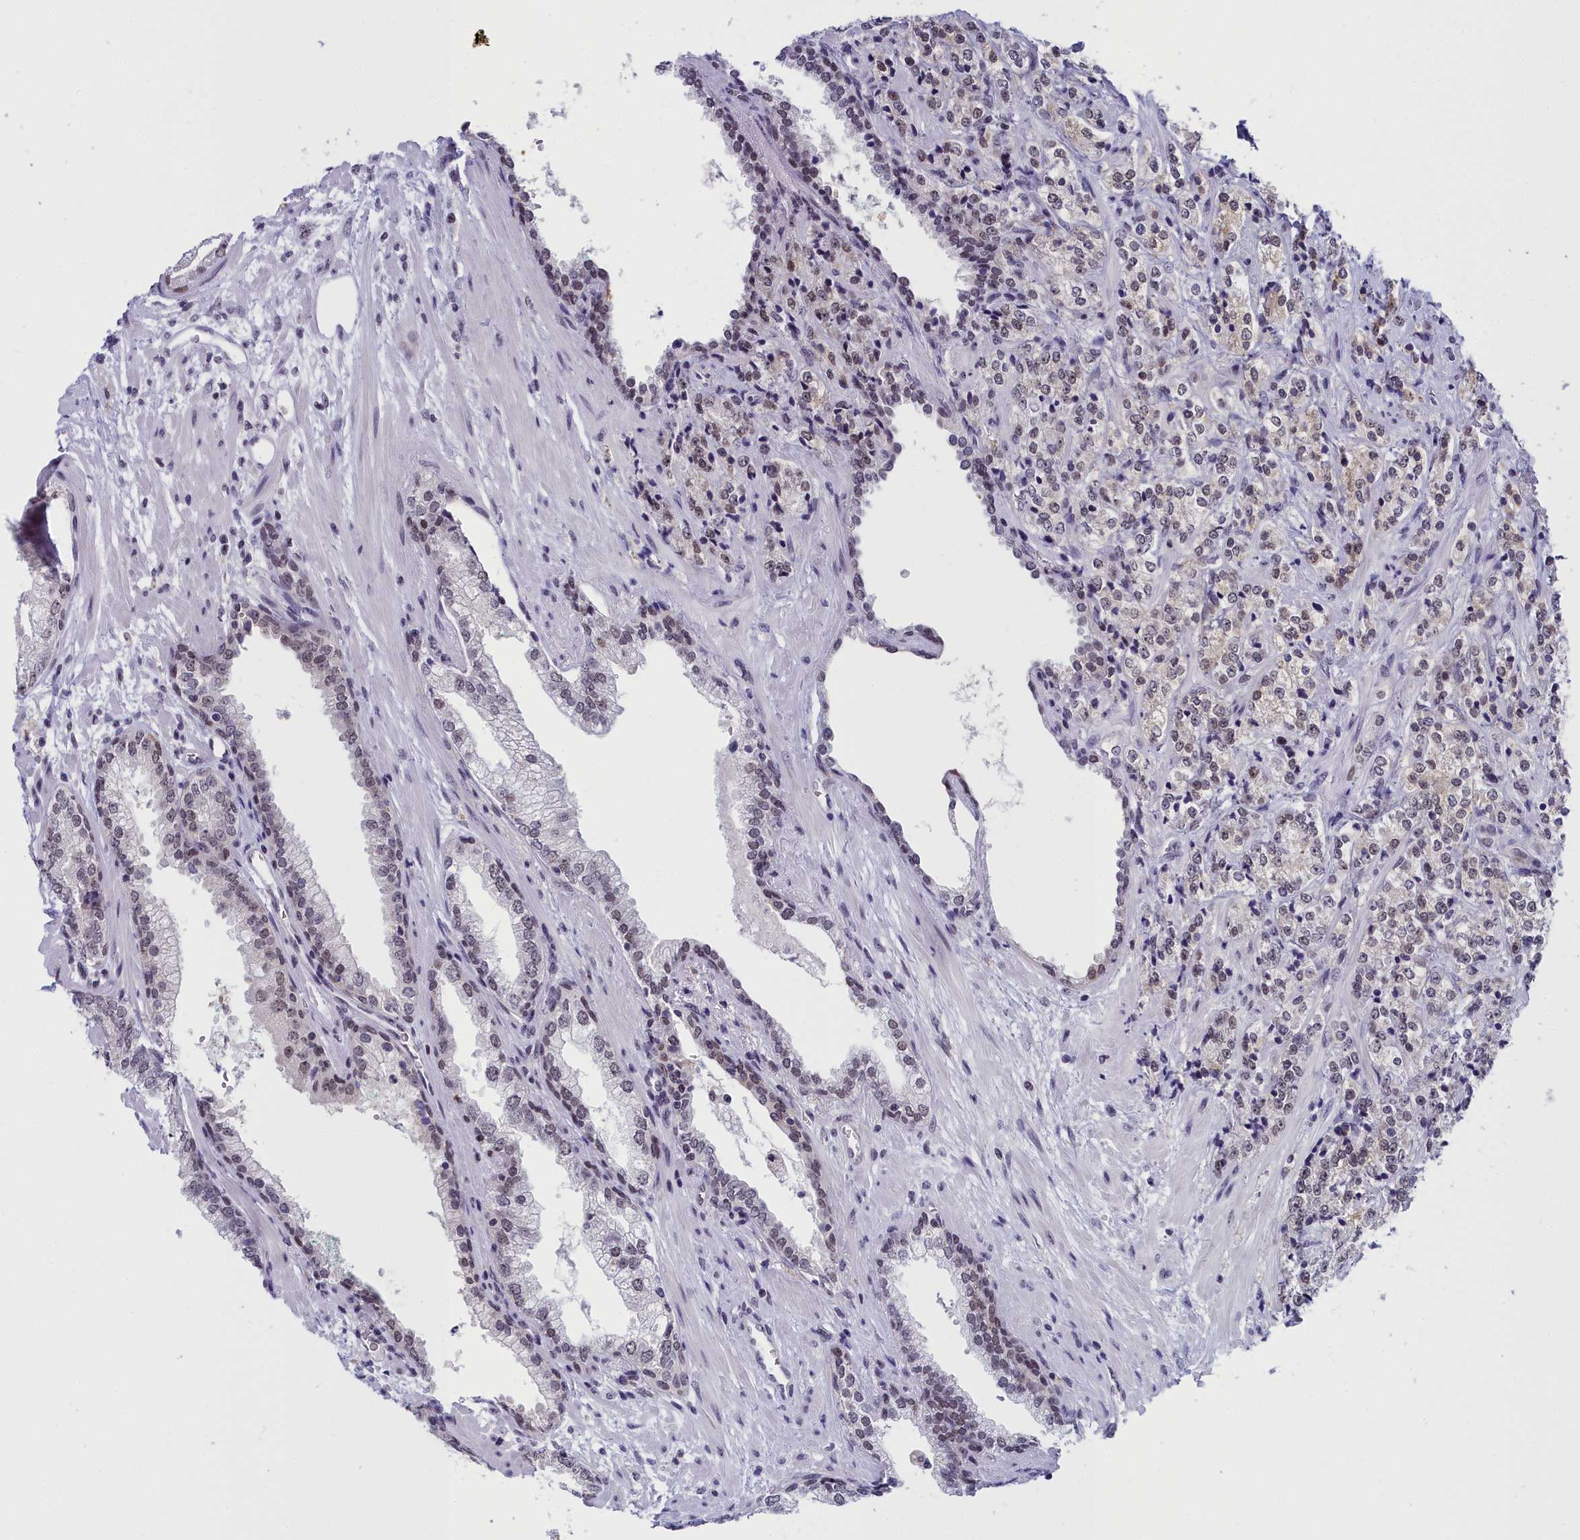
{"staining": {"intensity": "weak", "quantity": "25%-75%", "location": "nuclear"}, "tissue": "prostate cancer", "cell_type": "Tumor cells", "image_type": "cancer", "snomed": [{"axis": "morphology", "description": "Adenocarcinoma, High grade"}, {"axis": "topography", "description": "Prostate"}], "caption": "Immunohistochemistry (IHC) histopathology image of human prostate cancer stained for a protein (brown), which exhibits low levels of weak nuclear staining in about 25%-75% of tumor cells.", "gene": "CCDC97", "patient": {"sex": "male", "age": 69}}